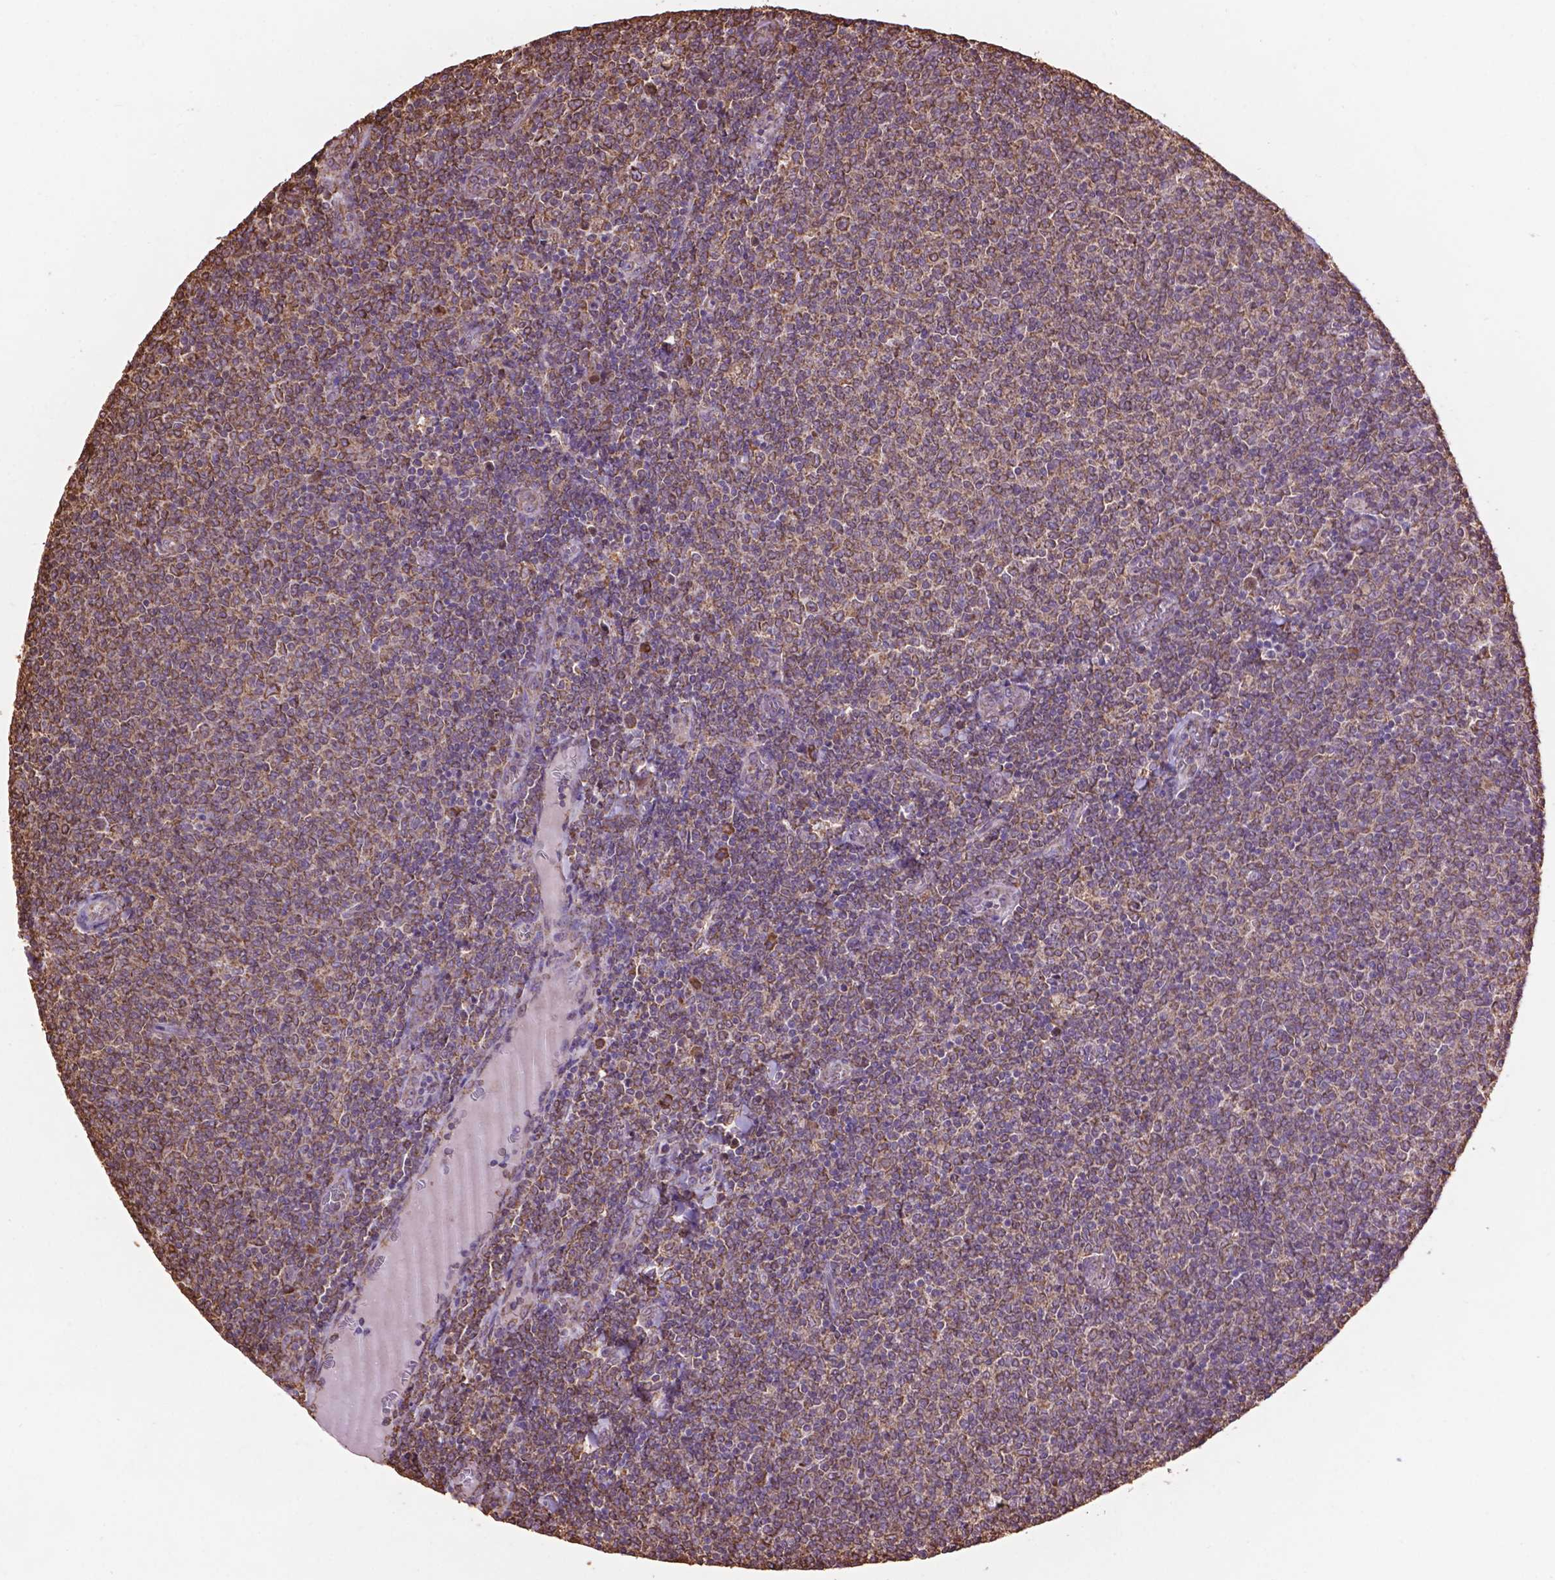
{"staining": {"intensity": "weak", "quantity": "25%-75%", "location": "cytoplasmic/membranous"}, "tissue": "lymphoma", "cell_type": "Tumor cells", "image_type": "cancer", "snomed": [{"axis": "morphology", "description": "Malignant lymphoma, non-Hodgkin's type, Low grade"}, {"axis": "topography", "description": "Lymph node"}], "caption": "Protein staining of malignant lymphoma, non-Hodgkin's type (low-grade) tissue displays weak cytoplasmic/membranous staining in approximately 25%-75% of tumor cells.", "gene": "PPP2R5E", "patient": {"sex": "male", "age": 52}}